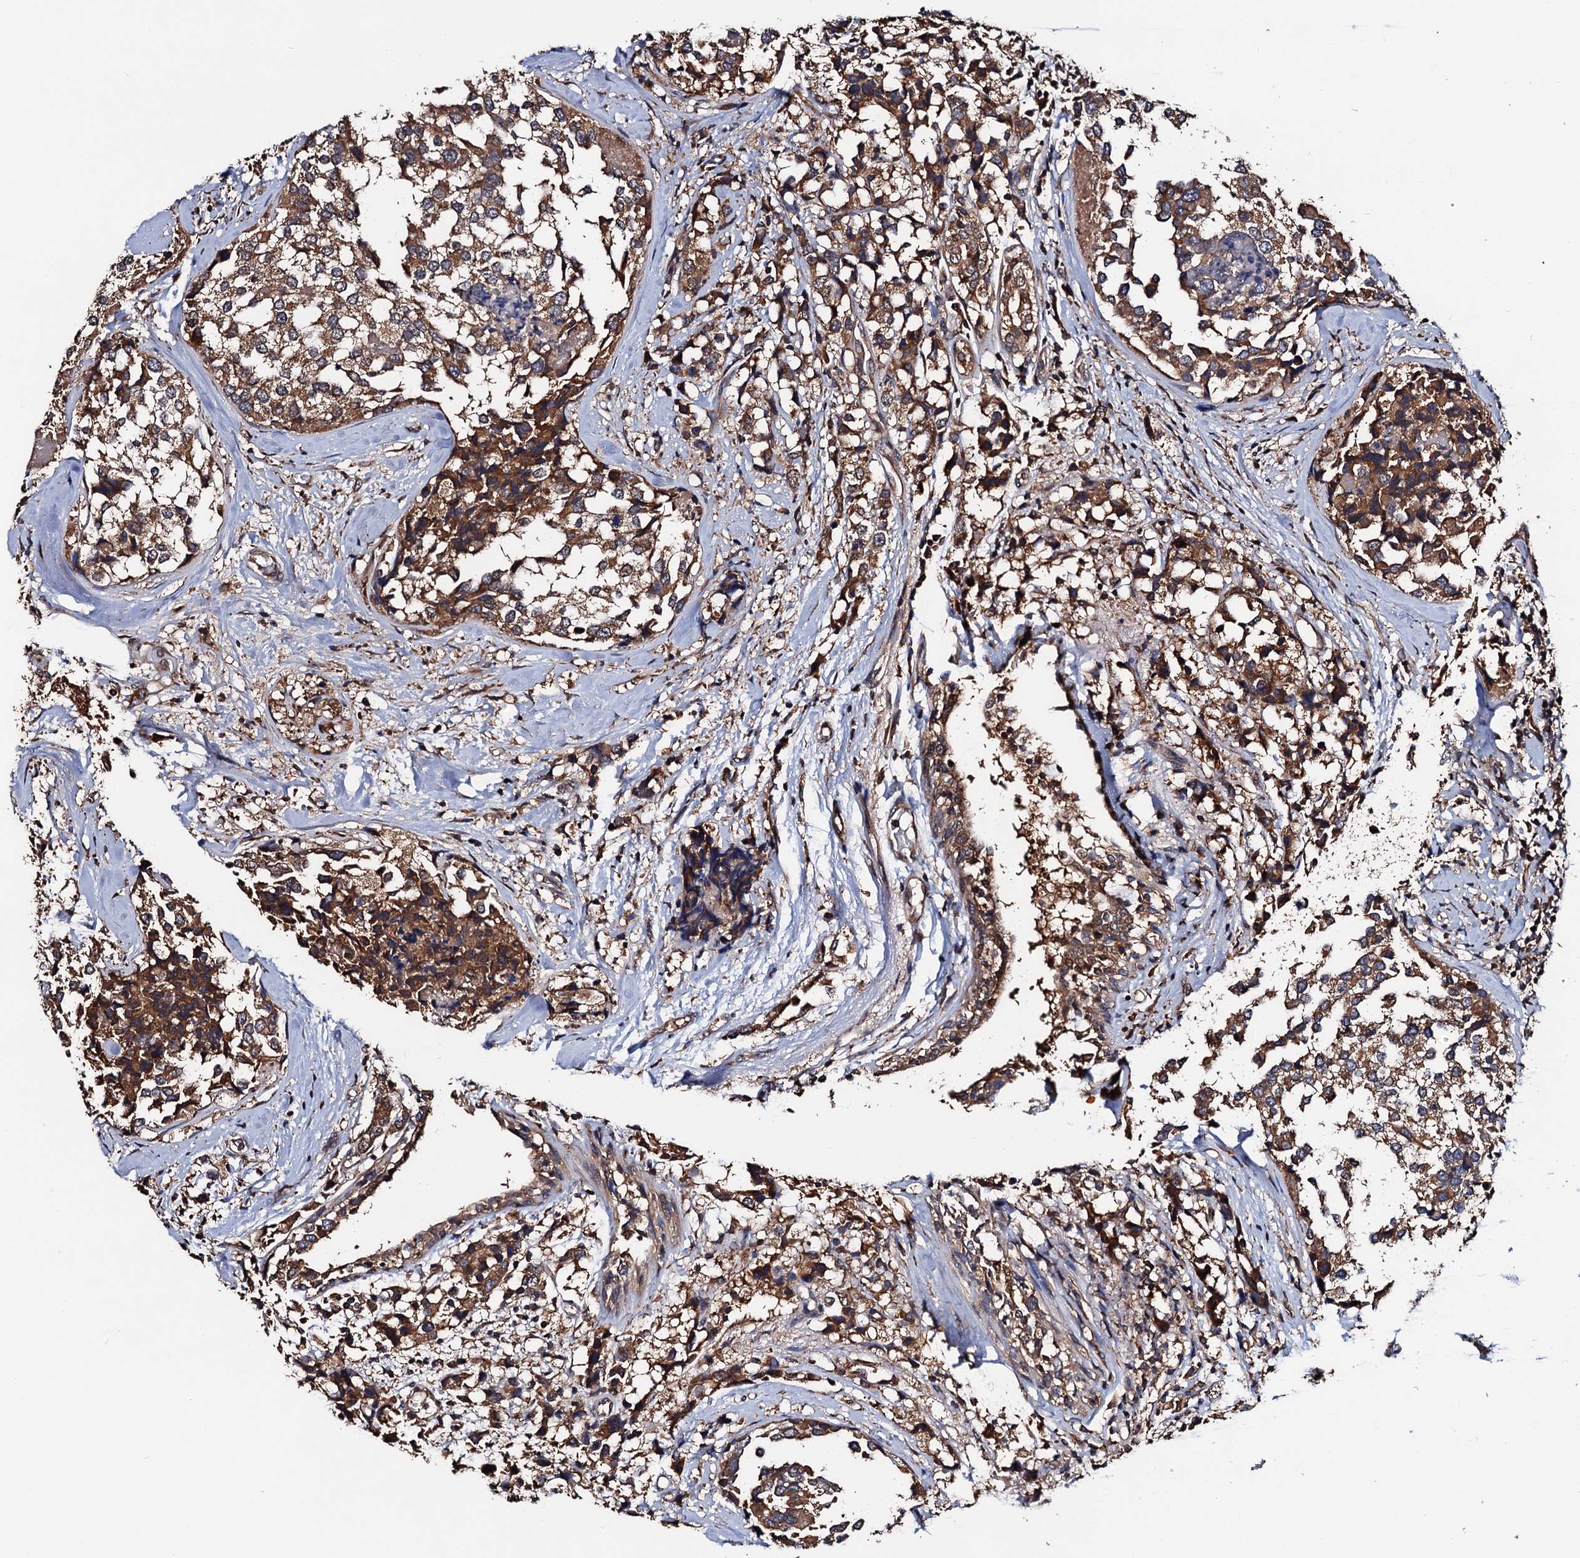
{"staining": {"intensity": "moderate", "quantity": ">75%", "location": "cytoplasmic/membranous"}, "tissue": "breast cancer", "cell_type": "Tumor cells", "image_type": "cancer", "snomed": [{"axis": "morphology", "description": "Lobular carcinoma"}, {"axis": "topography", "description": "Breast"}], "caption": "This photomicrograph demonstrates immunohistochemistry (IHC) staining of human breast cancer (lobular carcinoma), with medium moderate cytoplasmic/membranous positivity in approximately >75% of tumor cells.", "gene": "RGS11", "patient": {"sex": "female", "age": 59}}